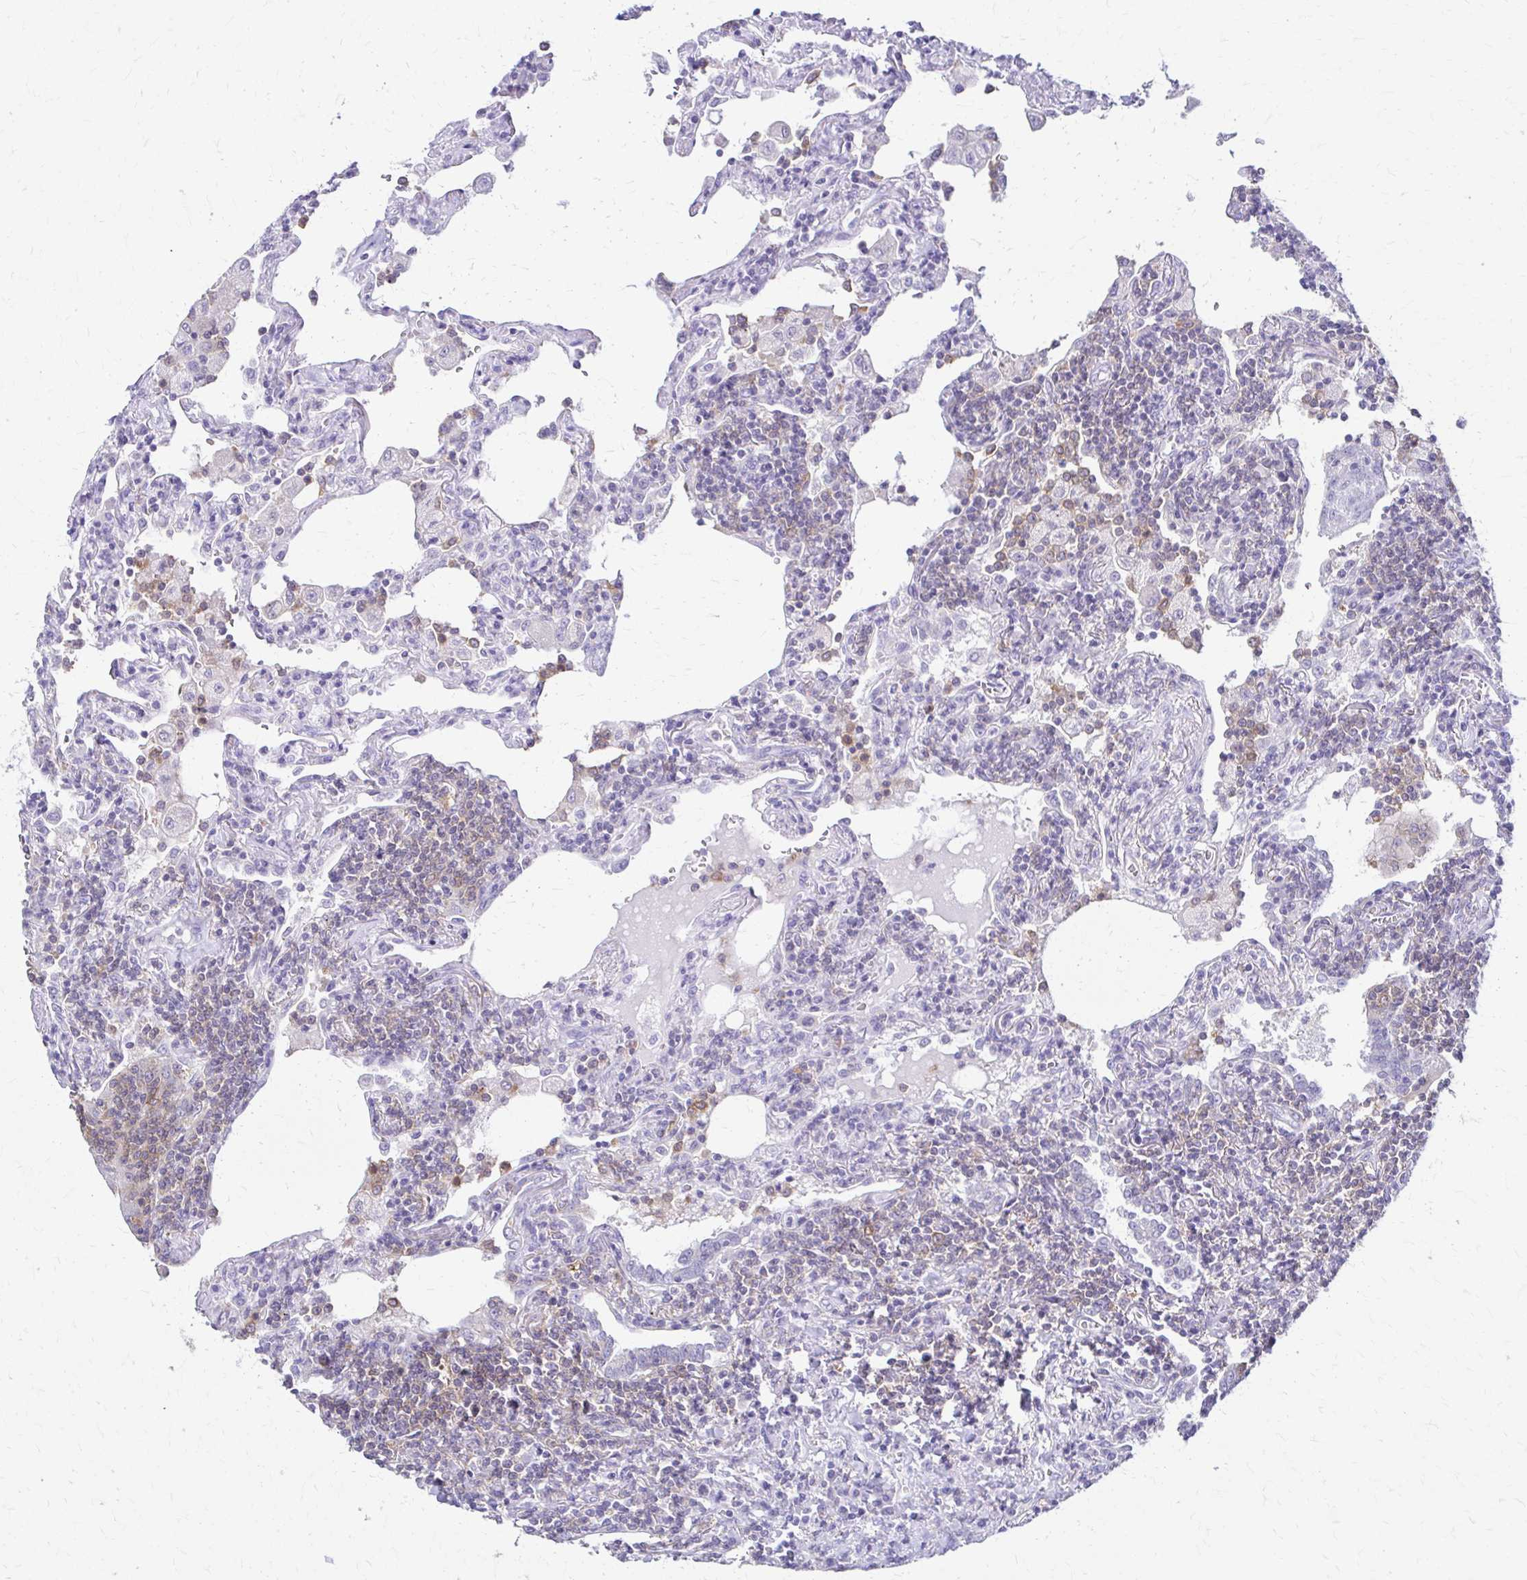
{"staining": {"intensity": "weak", "quantity": "<25%", "location": "cytoplasmic/membranous"}, "tissue": "lymphoma", "cell_type": "Tumor cells", "image_type": "cancer", "snomed": [{"axis": "morphology", "description": "Malignant lymphoma, non-Hodgkin's type, Low grade"}, {"axis": "topography", "description": "Lung"}], "caption": "DAB (3,3'-diaminobenzidine) immunohistochemical staining of low-grade malignant lymphoma, non-Hodgkin's type demonstrates no significant positivity in tumor cells.", "gene": "PIK3AP1", "patient": {"sex": "female", "age": 71}}